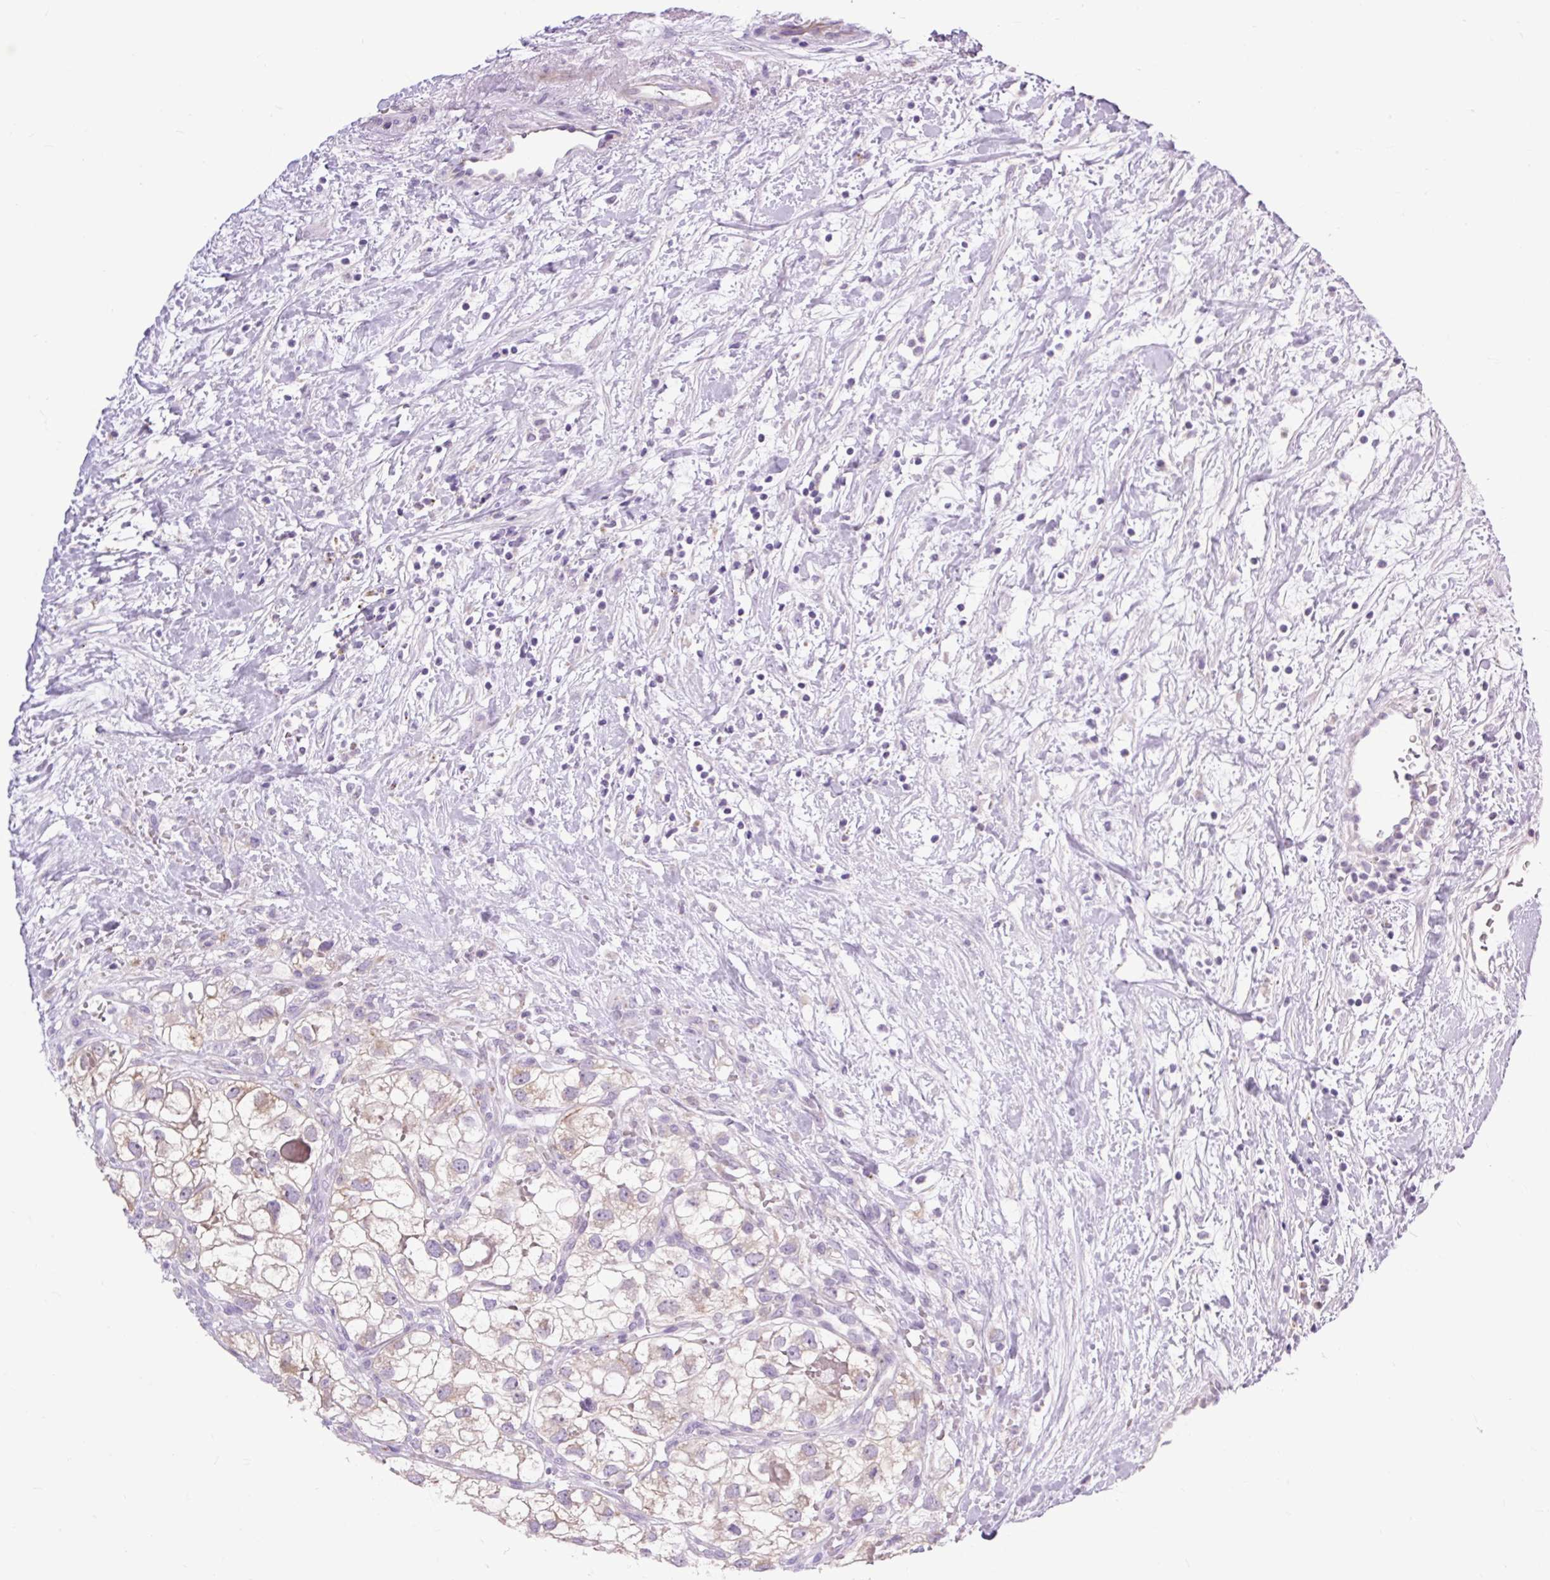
{"staining": {"intensity": "weak", "quantity": "25%-75%", "location": "cytoplasmic/membranous"}, "tissue": "renal cancer", "cell_type": "Tumor cells", "image_type": "cancer", "snomed": [{"axis": "morphology", "description": "Adenocarcinoma, NOS"}, {"axis": "topography", "description": "Kidney"}], "caption": "Tumor cells display weak cytoplasmic/membranous positivity in approximately 25%-75% of cells in renal cancer.", "gene": "RNASE10", "patient": {"sex": "male", "age": 59}}